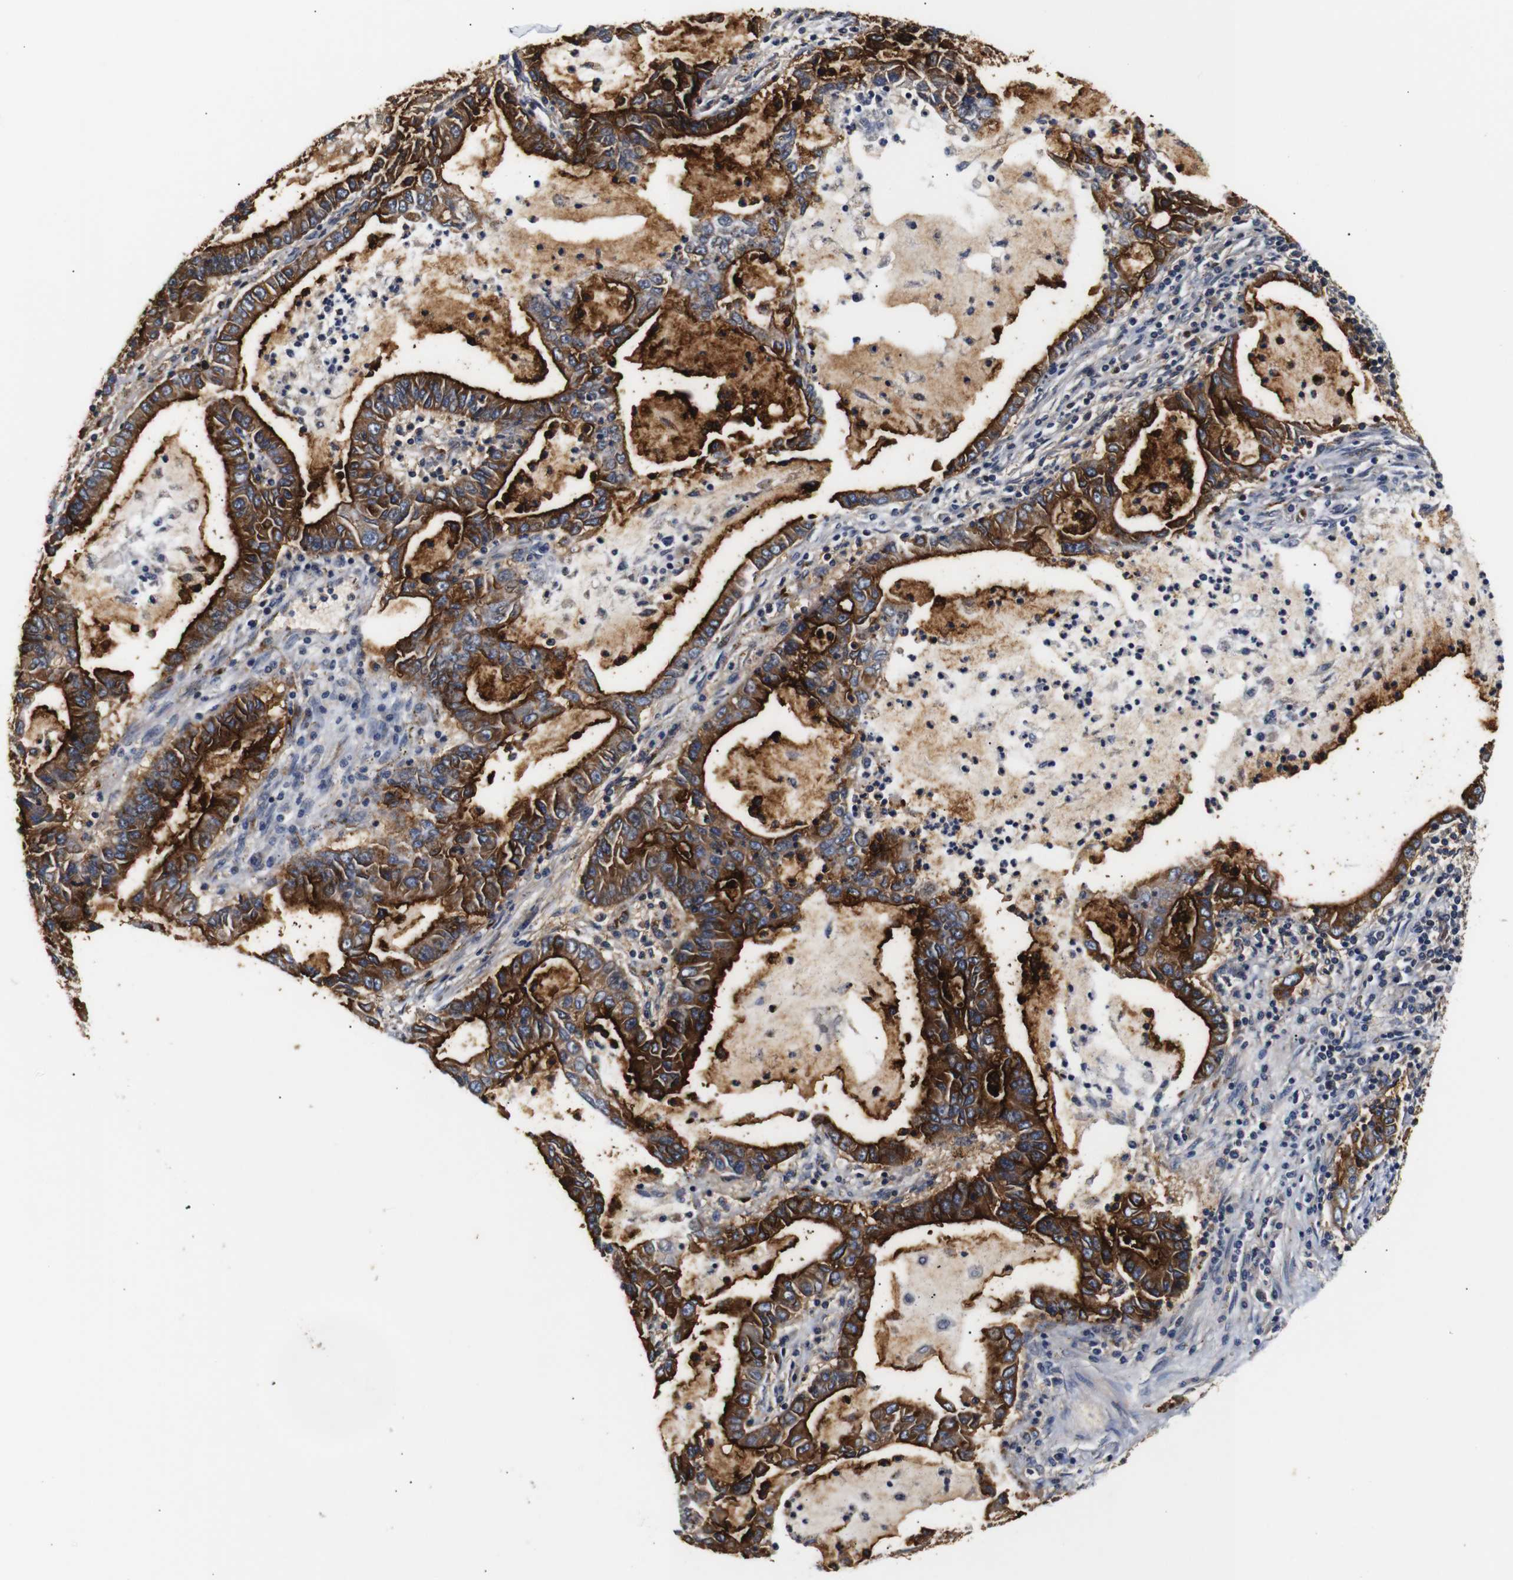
{"staining": {"intensity": "strong", "quantity": ">75%", "location": "cytoplasmic/membranous"}, "tissue": "lung cancer", "cell_type": "Tumor cells", "image_type": "cancer", "snomed": [{"axis": "morphology", "description": "Adenocarcinoma, NOS"}, {"axis": "topography", "description": "Lung"}], "caption": "The micrograph shows staining of lung cancer, revealing strong cytoplasmic/membranous protein staining (brown color) within tumor cells. The protein is shown in brown color, while the nuclei are stained blue.", "gene": "MUC4", "patient": {"sex": "female", "age": 51}}